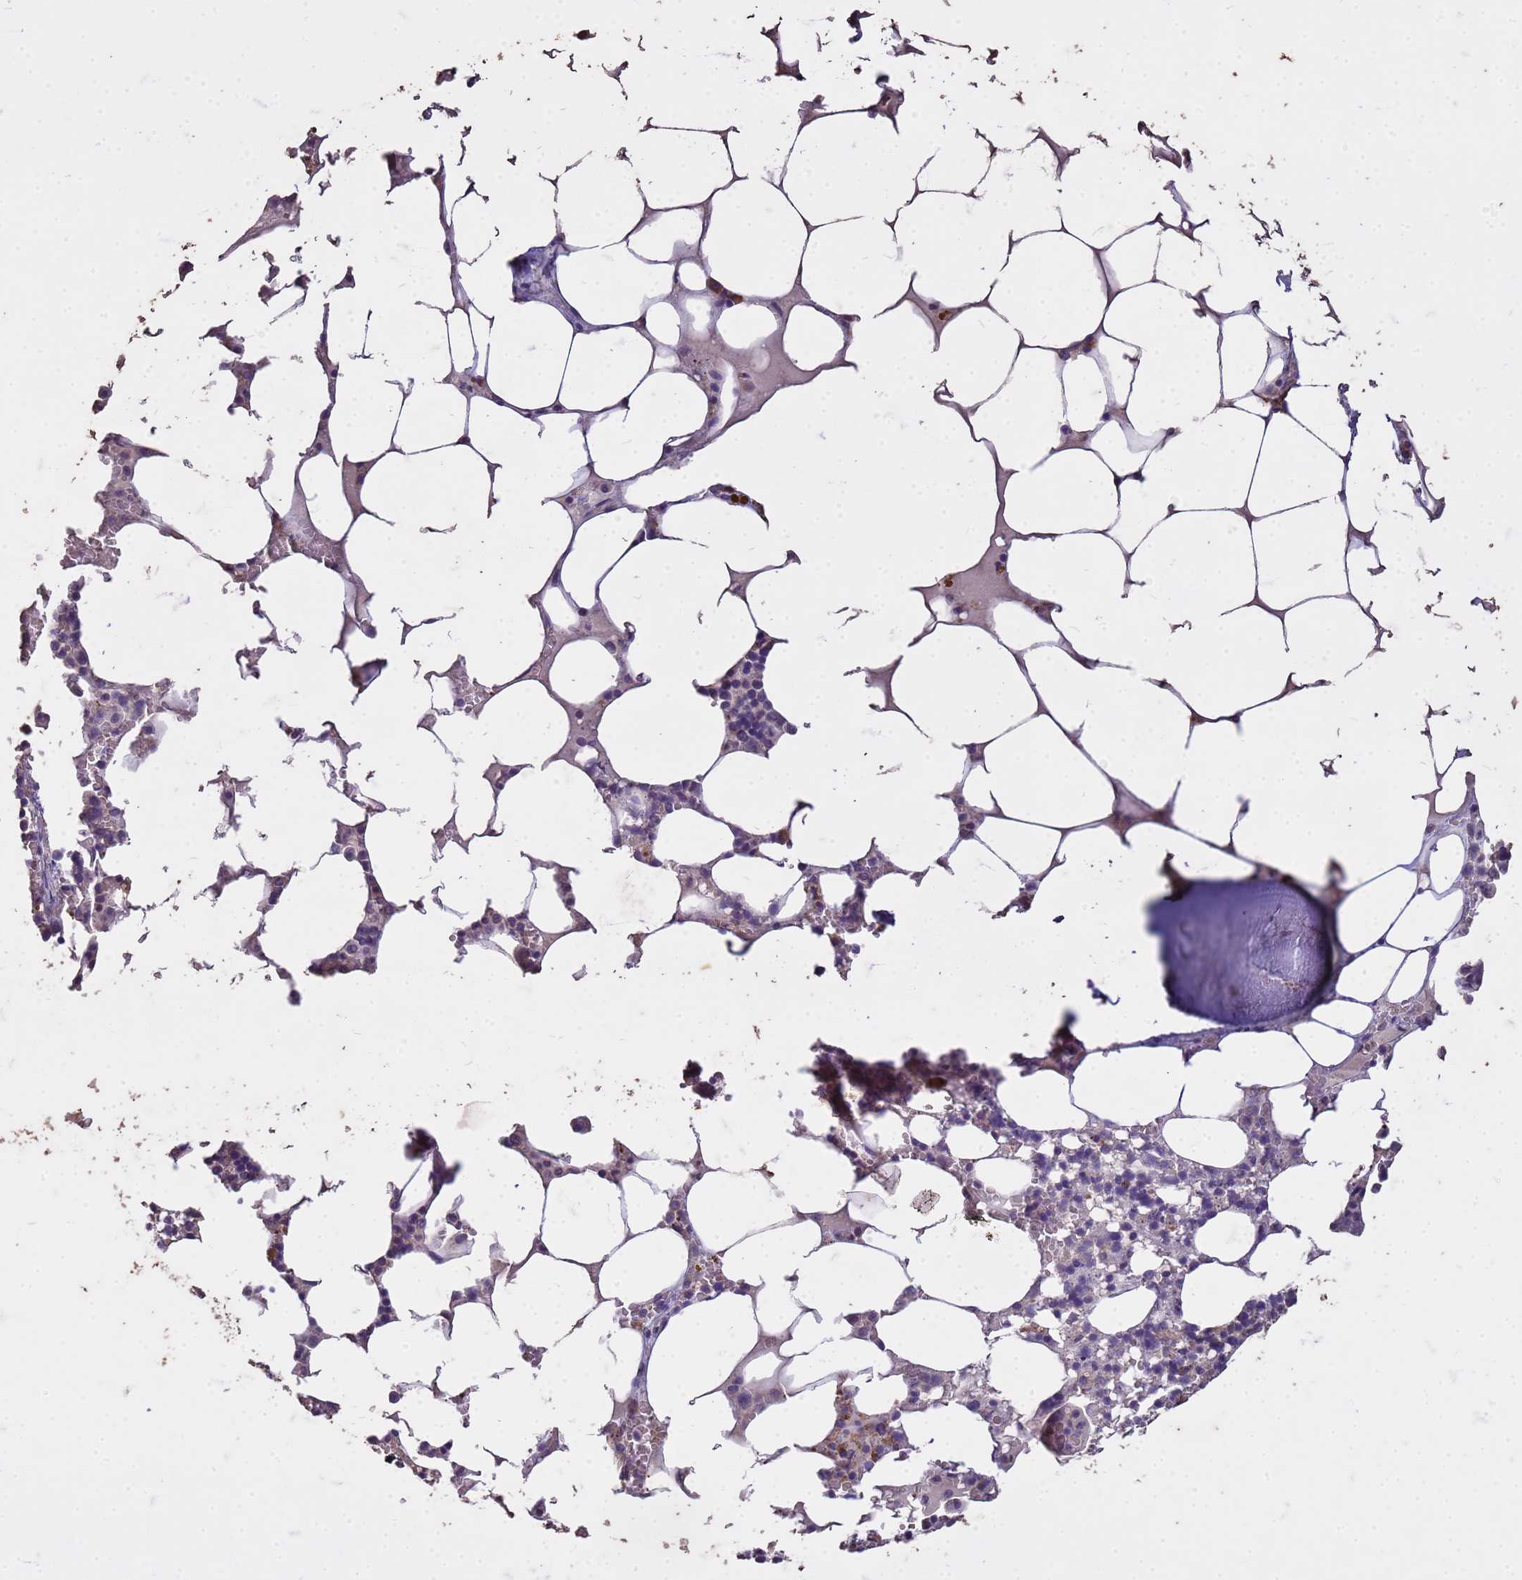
{"staining": {"intensity": "weak", "quantity": "<25%", "location": "cytoplasmic/membranous"}, "tissue": "bone marrow", "cell_type": "Hematopoietic cells", "image_type": "normal", "snomed": [{"axis": "morphology", "description": "Normal tissue, NOS"}, {"axis": "topography", "description": "Bone marrow"}], "caption": "There is no significant staining in hematopoietic cells of bone marrow. (DAB immunohistochemistry (IHC) with hematoxylin counter stain).", "gene": "FAM184B", "patient": {"sex": "male", "age": 64}}